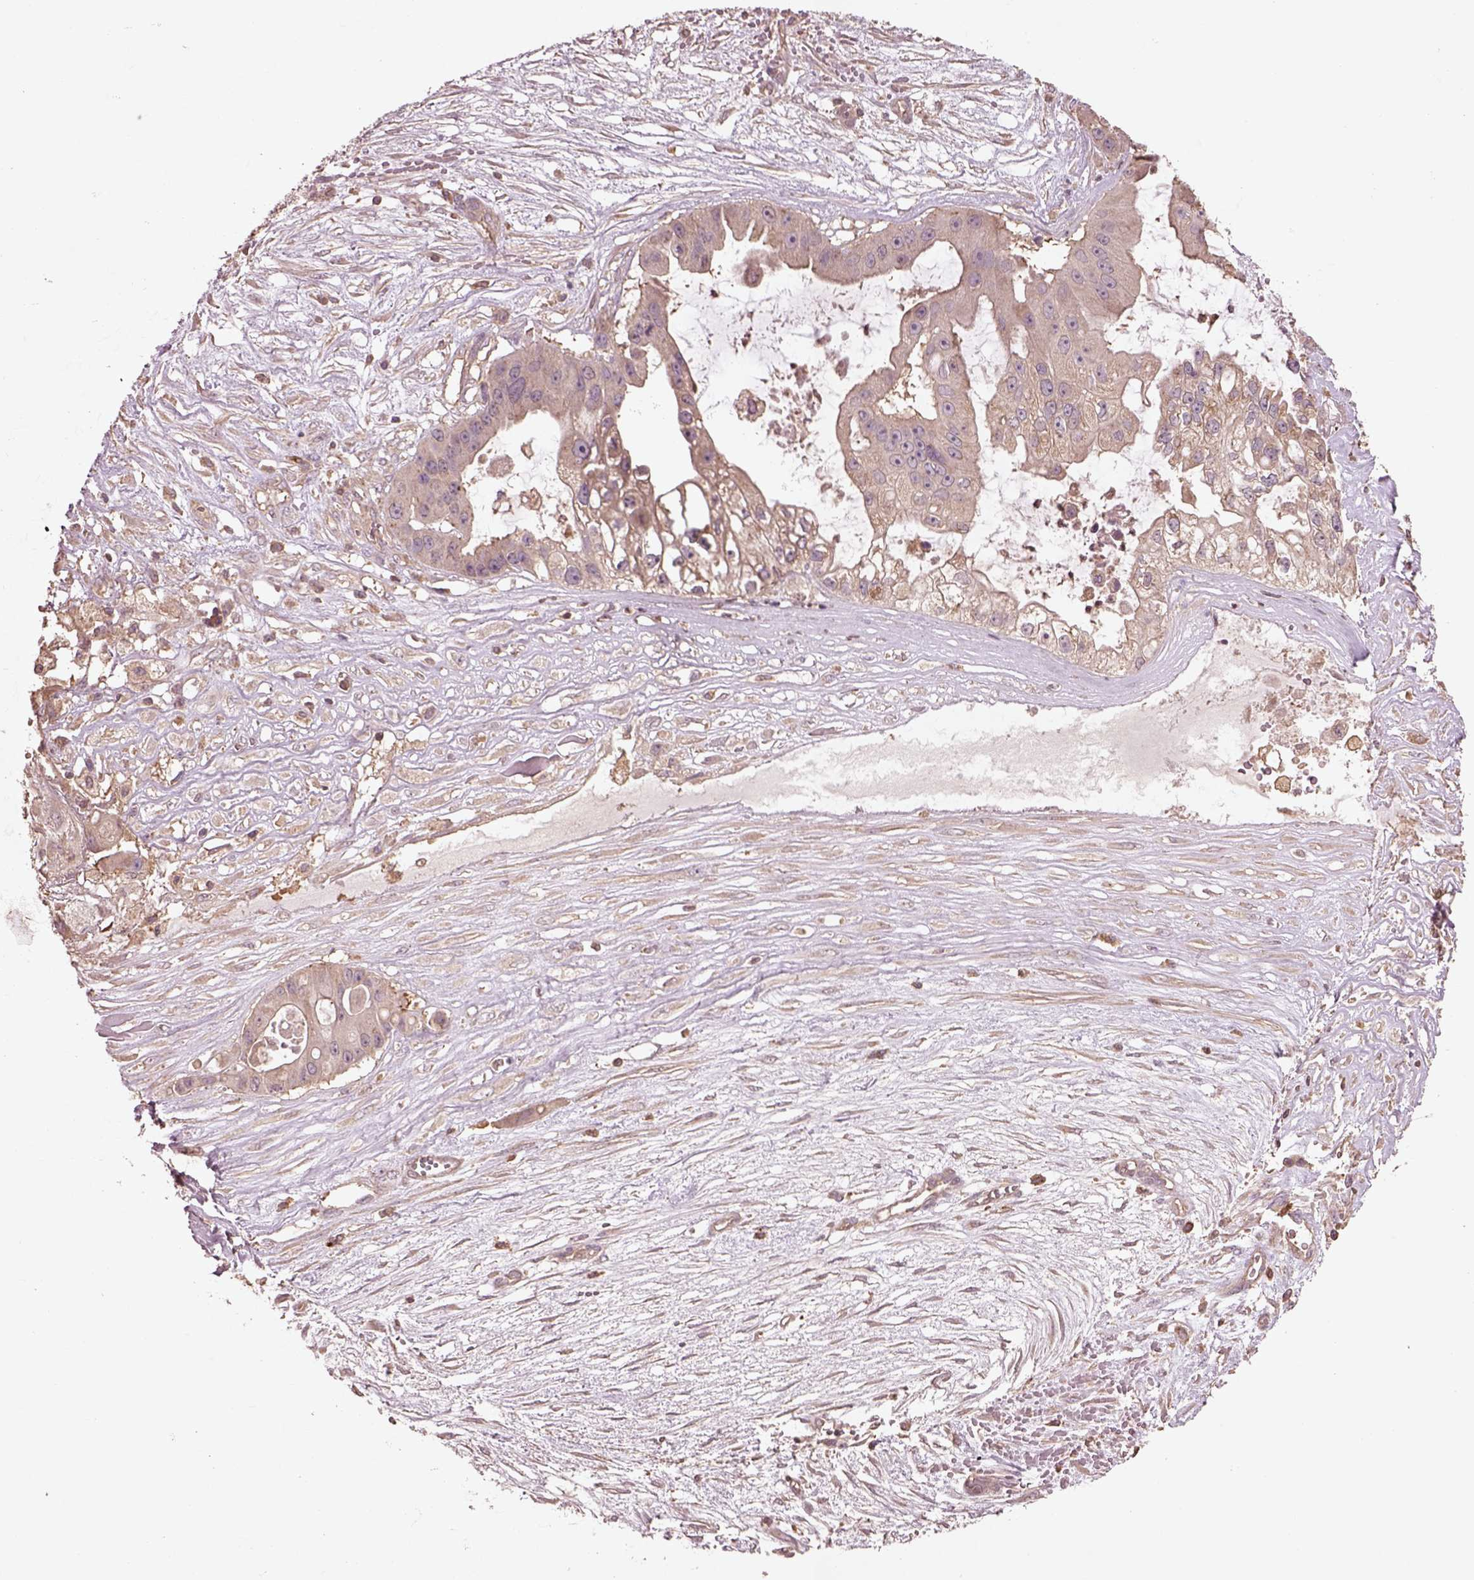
{"staining": {"intensity": "weak", "quantity": ">75%", "location": "cytoplasmic/membranous"}, "tissue": "ovarian cancer", "cell_type": "Tumor cells", "image_type": "cancer", "snomed": [{"axis": "morphology", "description": "Cystadenocarcinoma, serous, NOS"}, {"axis": "topography", "description": "Ovary"}], "caption": "Immunohistochemical staining of ovarian cancer (serous cystadenocarcinoma) exhibits weak cytoplasmic/membranous protein expression in approximately >75% of tumor cells. (IHC, brightfield microscopy, high magnification).", "gene": "TRADD", "patient": {"sex": "female", "age": 56}}